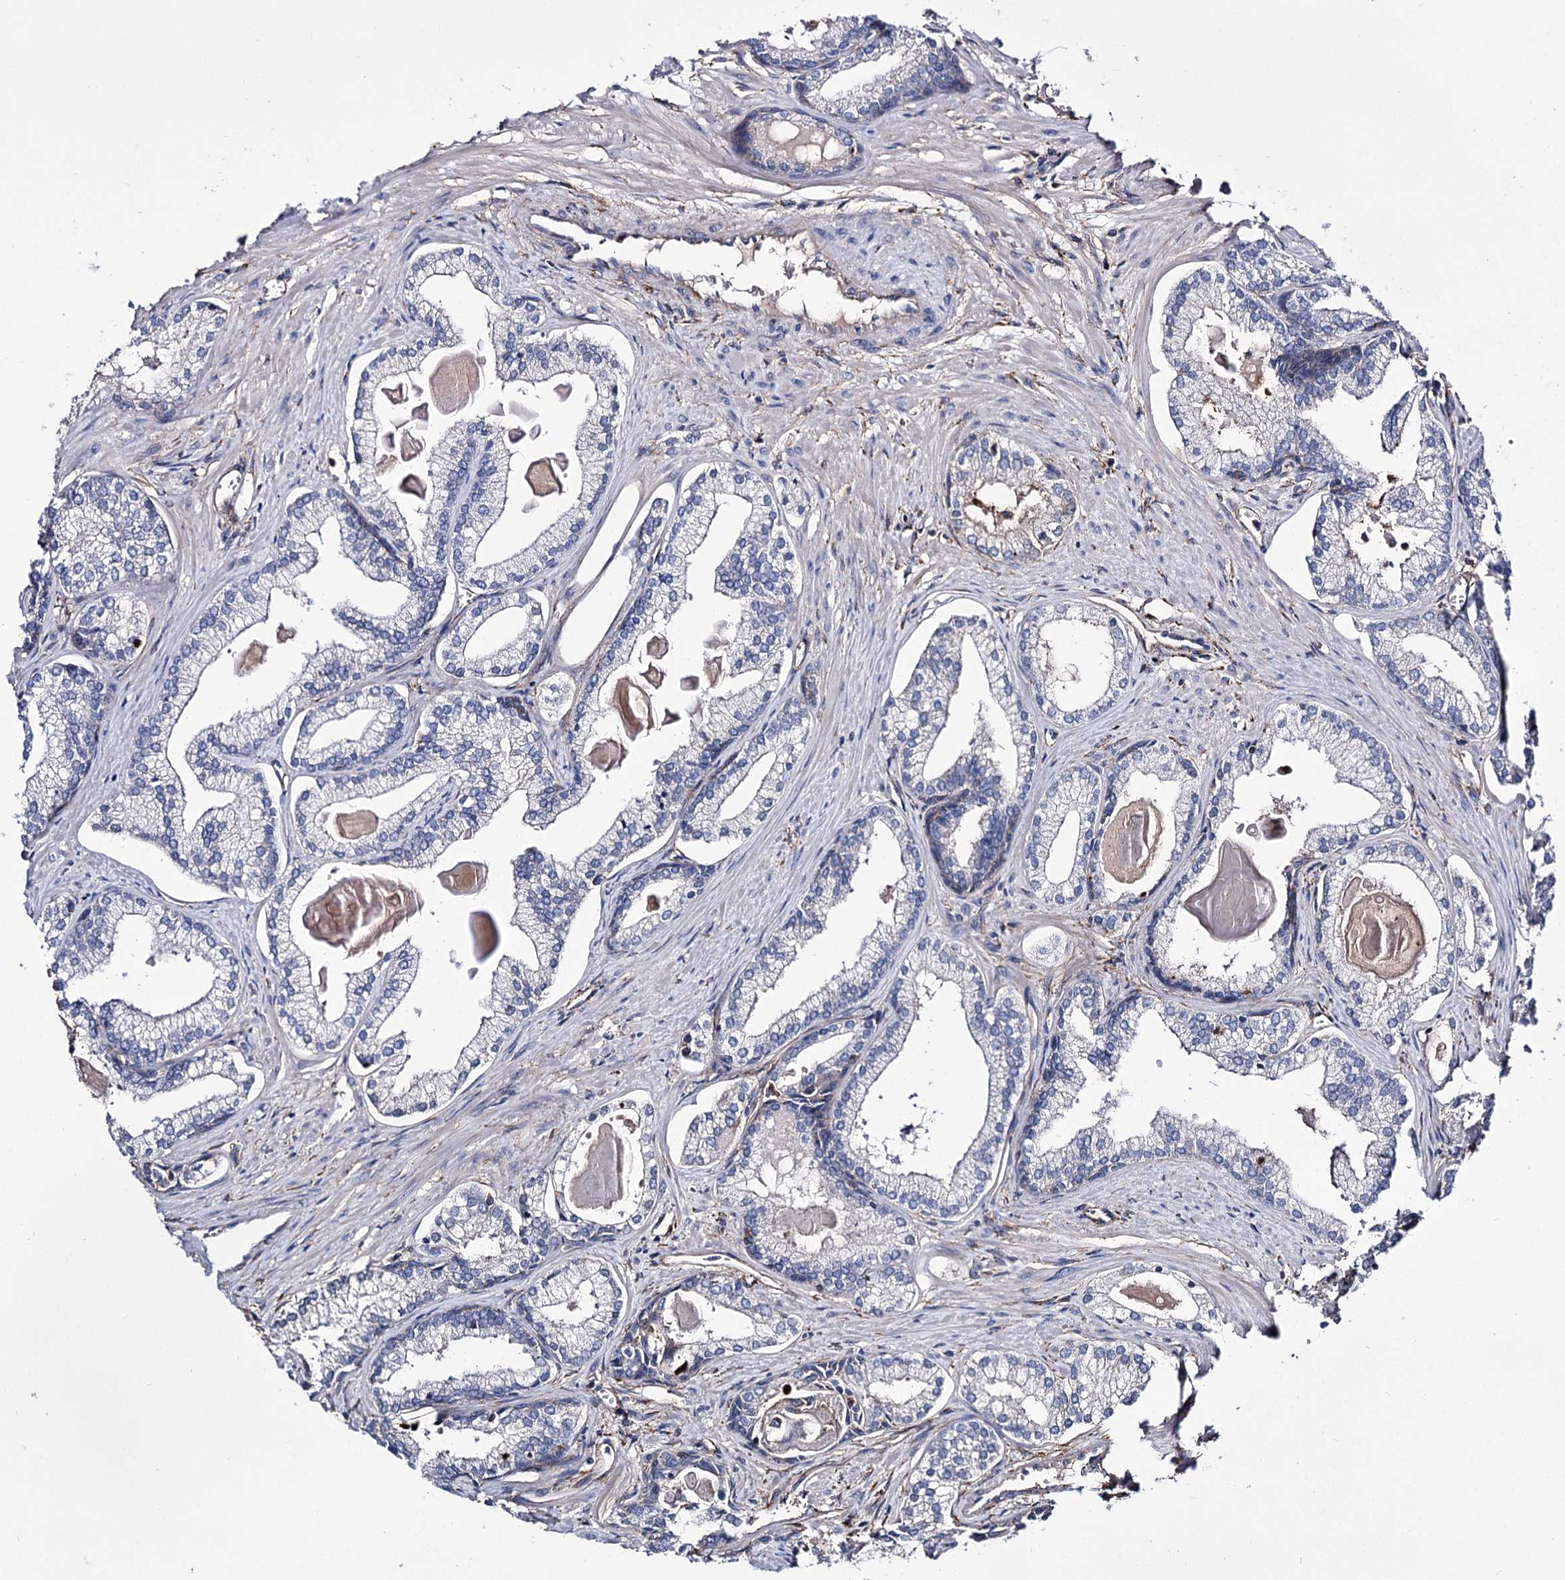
{"staining": {"intensity": "negative", "quantity": "none", "location": "none"}, "tissue": "prostate cancer", "cell_type": "Tumor cells", "image_type": "cancer", "snomed": [{"axis": "morphology", "description": "Adenocarcinoma, High grade"}, {"axis": "topography", "description": "Prostate"}], "caption": "Prostate cancer (adenocarcinoma (high-grade)) was stained to show a protein in brown. There is no significant expression in tumor cells. (Stains: DAB (3,3'-diaminobenzidine) IHC with hematoxylin counter stain, Microscopy: brightfield microscopy at high magnification).", "gene": "DEF6", "patient": {"sex": "male", "age": 68}}